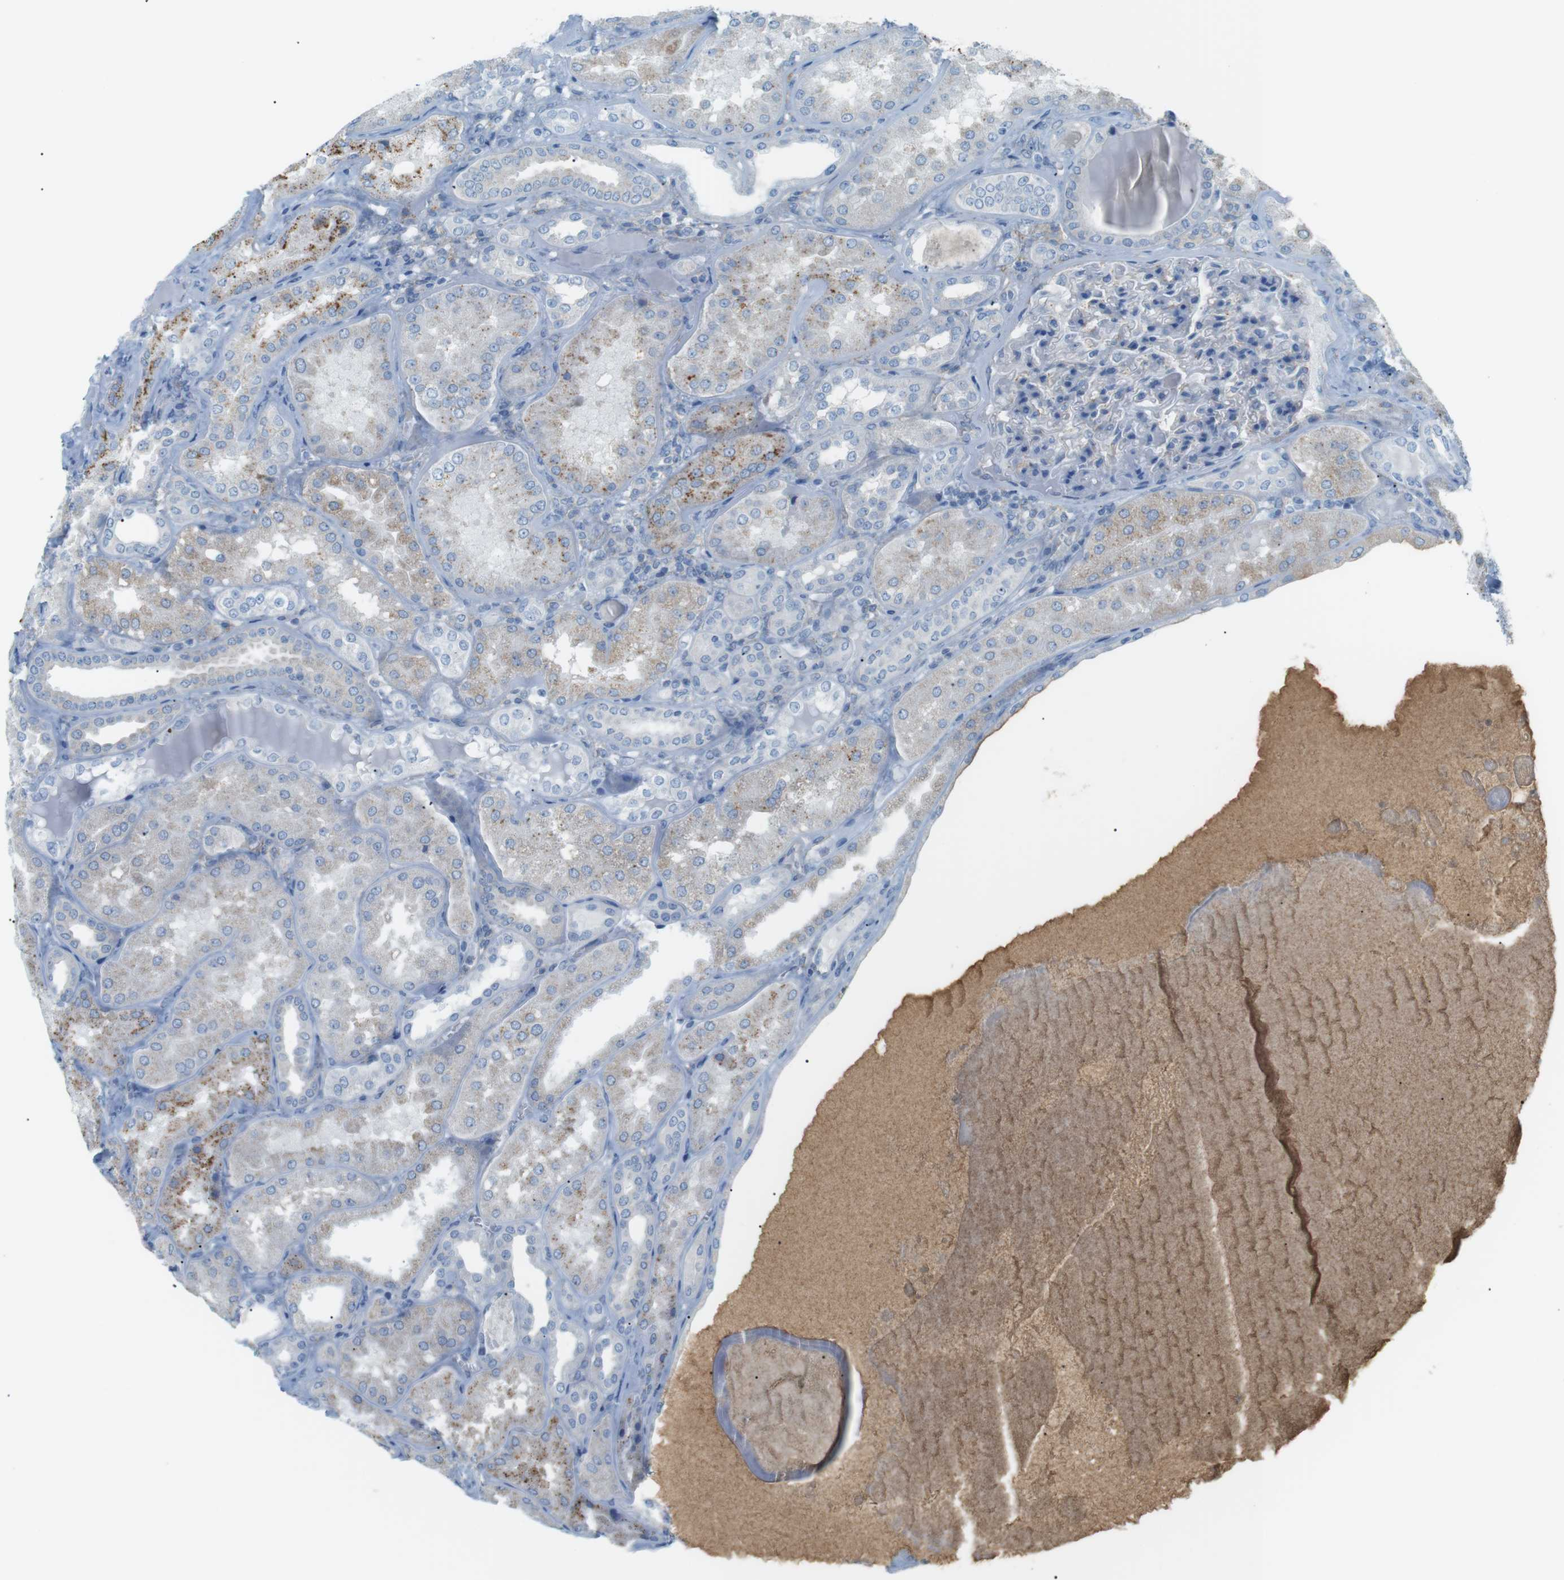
{"staining": {"intensity": "weak", "quantity": "<25%", "location": "cytoplasmic/membranous"}, "tissue": "kidney", "cell_type": "Cells in glomeruli", "image_type": "normal", "snomed": [{"axis": "morphology", "description": "Normal tissue, NOS"}, {"axis": "topography", "description": "Kidney"}], "caption": "Human kidney stained for a protein using immunohistochemistry shows no staining in cells in glomeruli.", "gene": "VAMP1", "patient": {"sex": "female", "age": 56}}